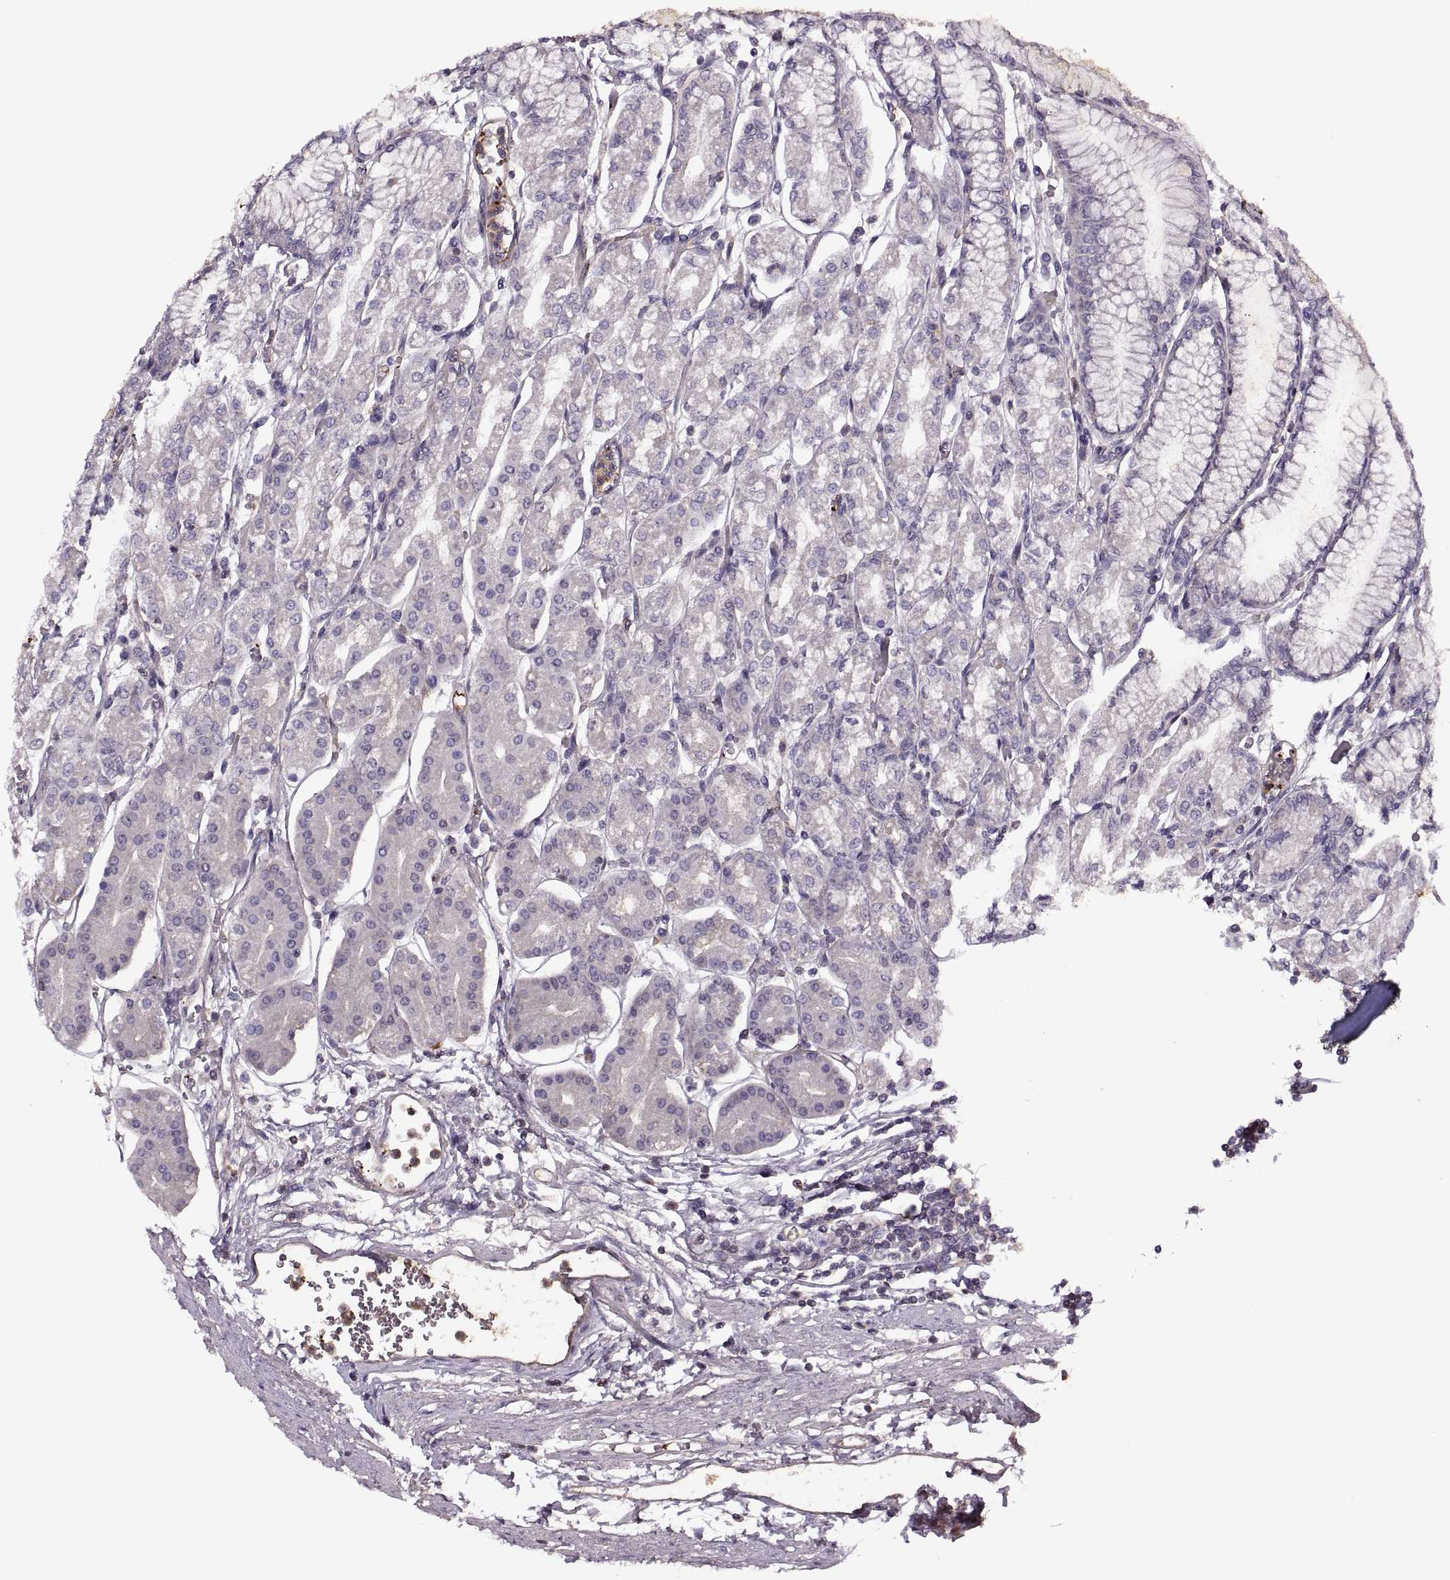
{"staining": {"intensity": "weak", "quantity": "<25%", "location": "cytoplasmic/membranous"}, "tissue": "stomach", "cell_type": "Glandular cells", "image_type": "normal", "snomed": [{"axis": "morphology", "description": "Normal tissue, NOS"}, {"axis": "topography", "description": "Skeletal muscle"}, {"axis": "topography", "description": "Stomach"}], "caption": "An image of human stomach is negative for staining in glandular cells. The staining is performed using DAB brown chromogen with nuclei counter-stained in using hematoxylin.", "gene": "SLC2A14", "patient": {"sex": "female", "age": 57}}